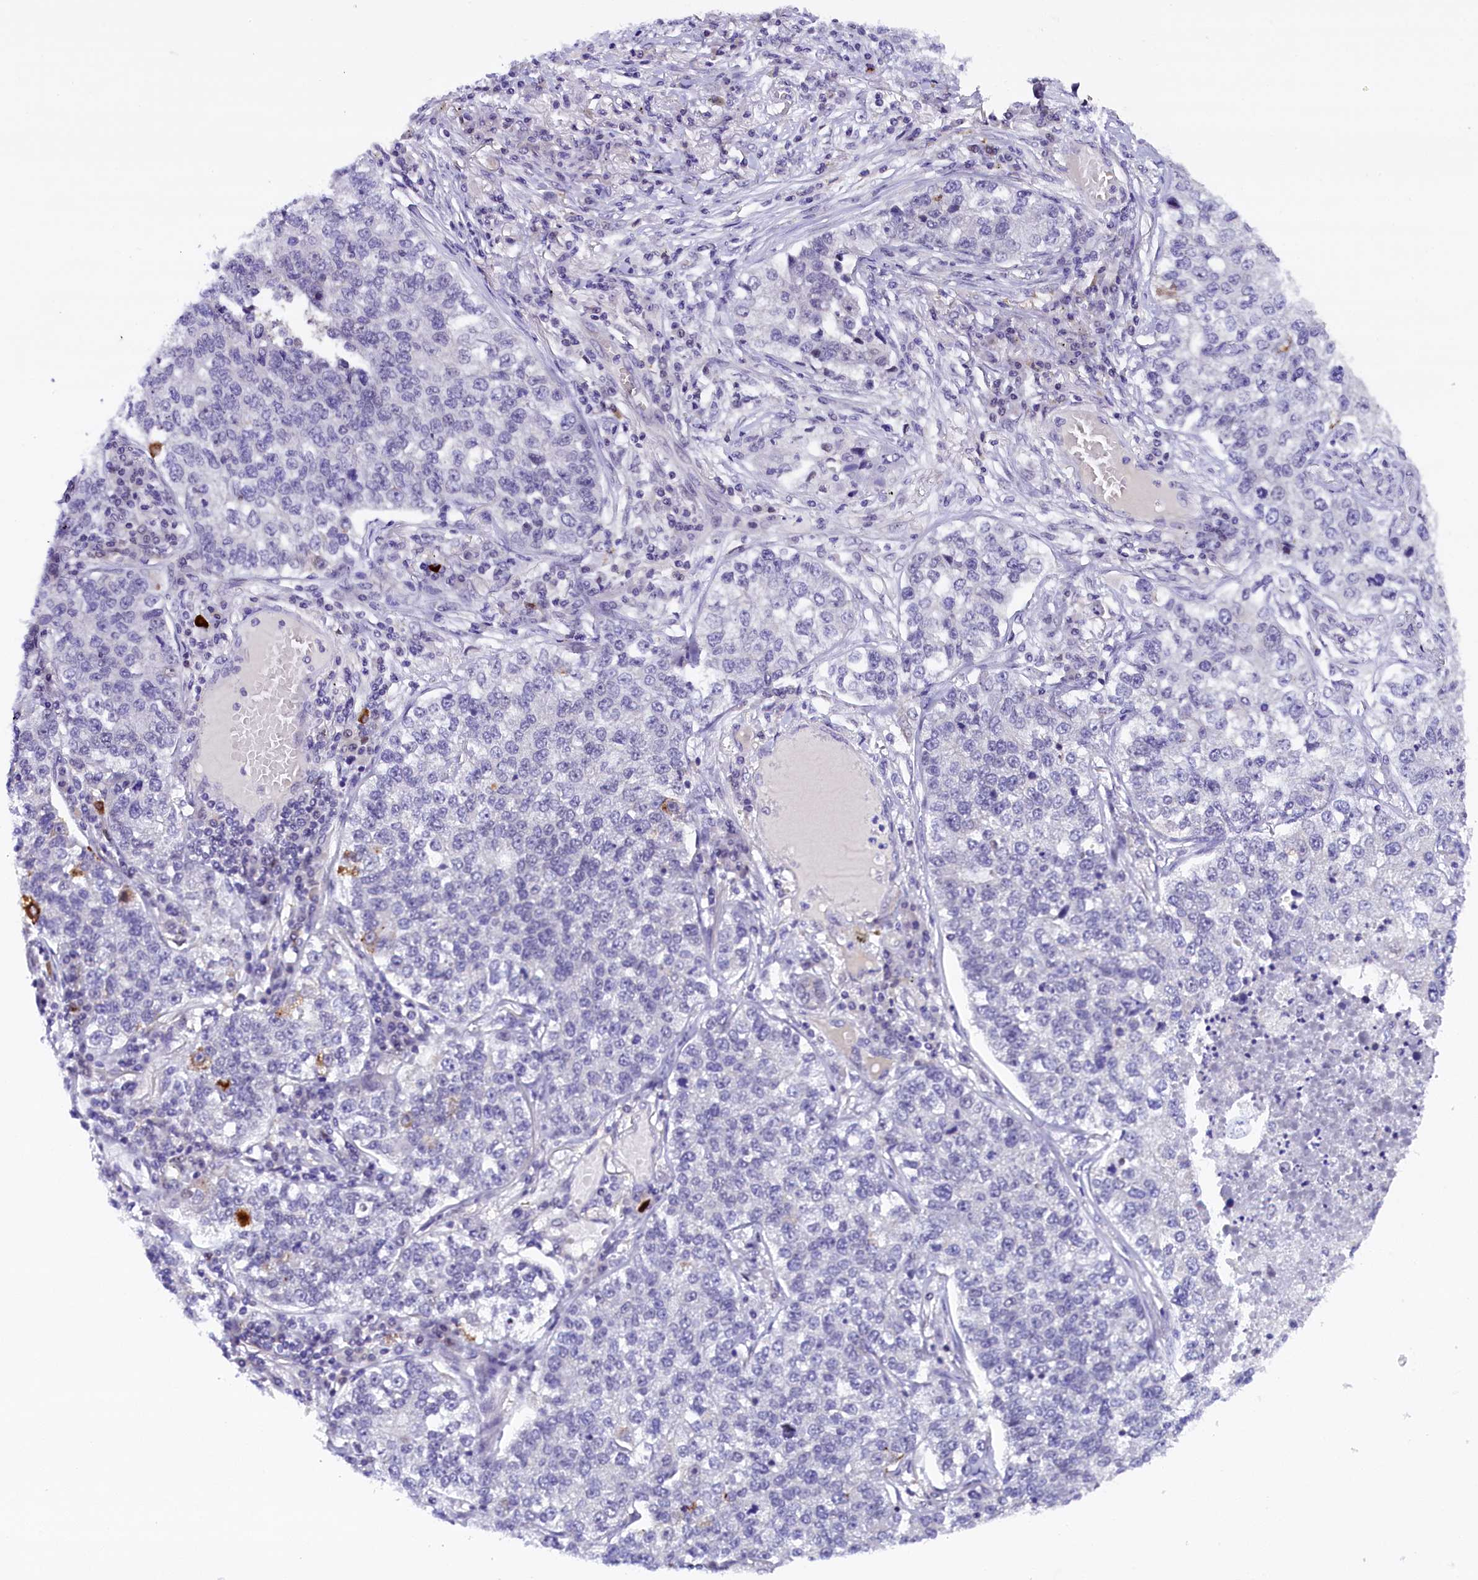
{"staining": {"intensity": "negative", "quantity": "none", "location": "none"}, "tissue": "lung cancer", "cell_type": "Tumor cells", "image_type": "cancer", "snomed": [{"axis": "morphology", "description": "Adenocarcinoma, NOS"}, {"axis": "topography", "description": "Lung"}], "caption": "IHC of lung adenocarcinoma displays no staining in tumor cells.", "gene": "IQCN", "patient": {"sex": "male", "age": 49}}